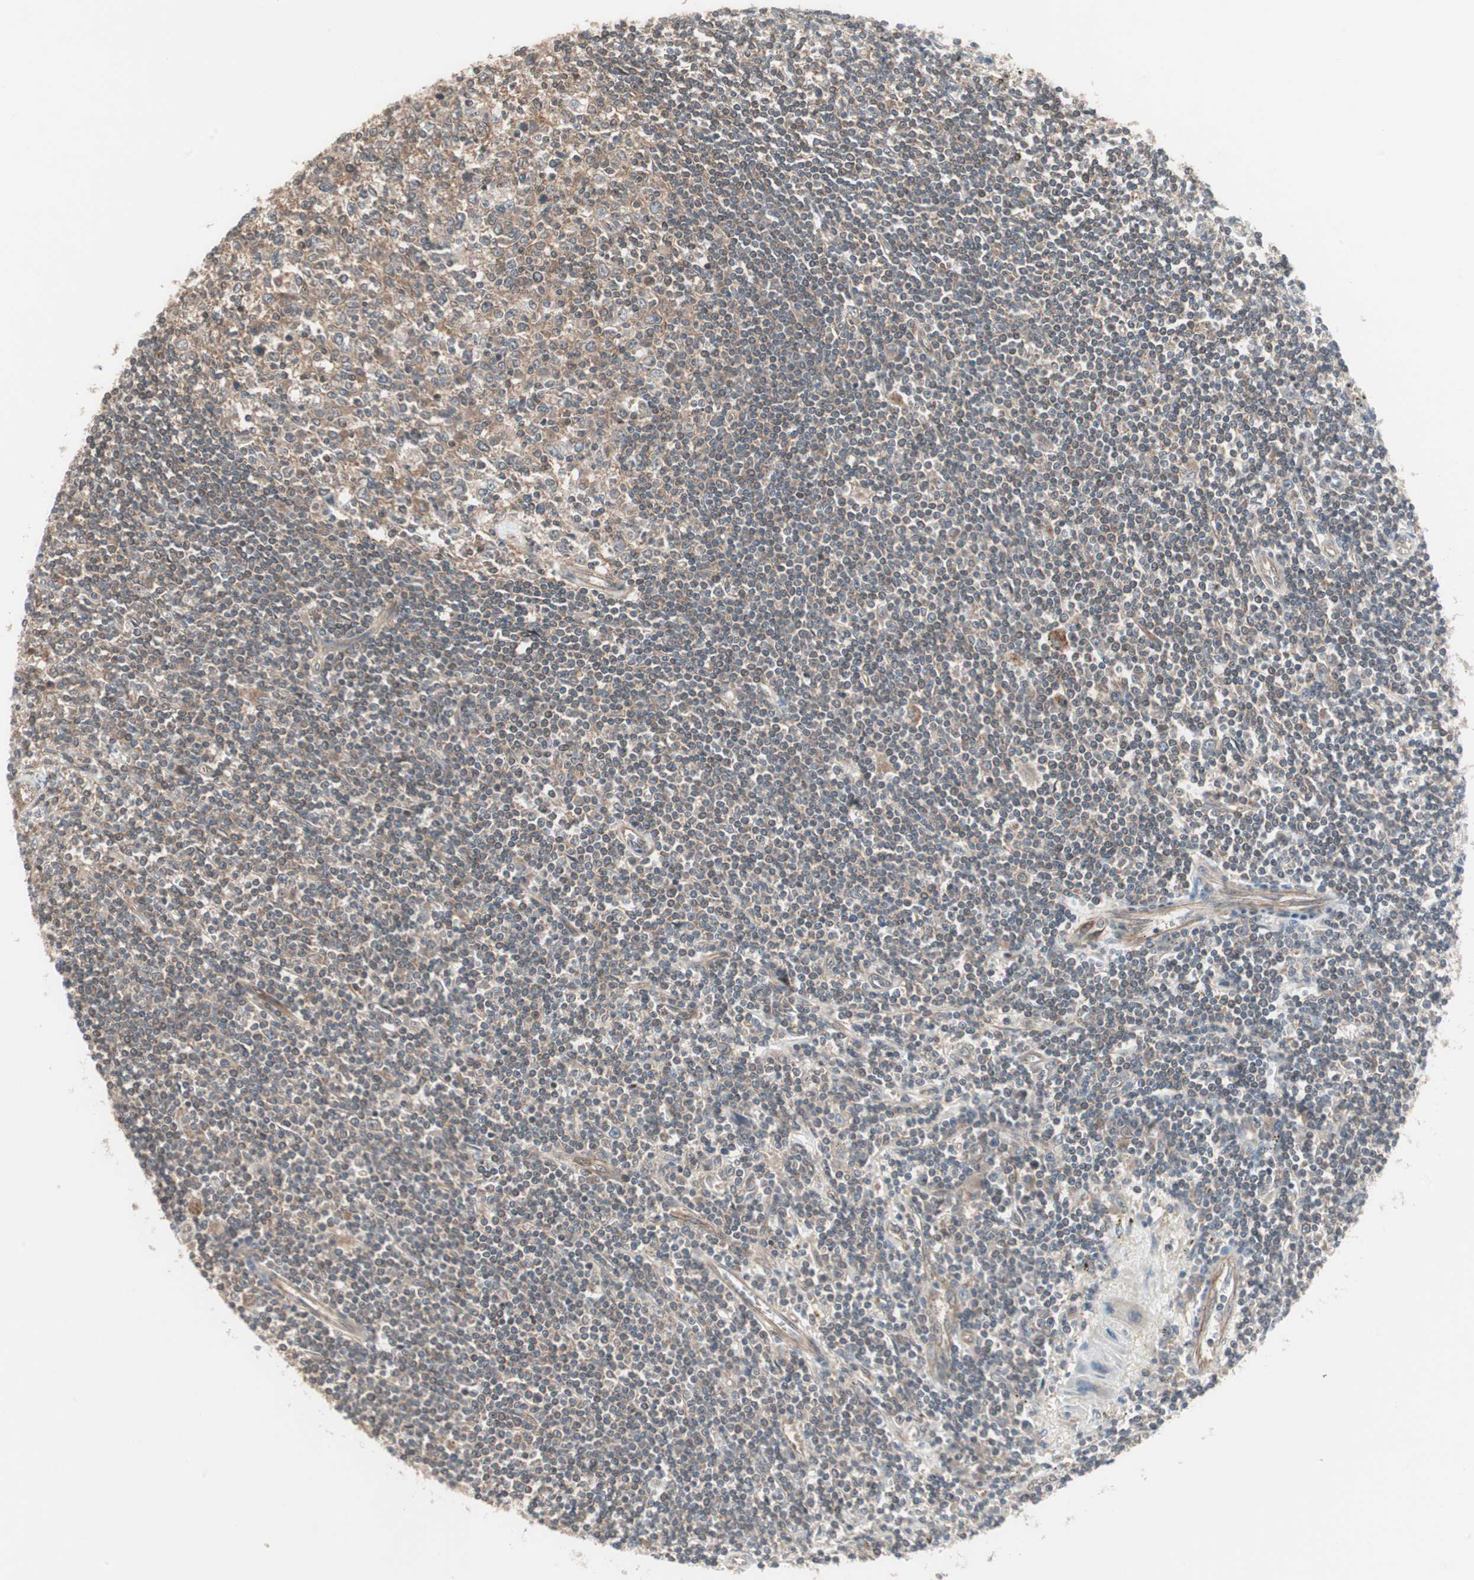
{"staining": {"intensity": "moderate", "quantity": ">75%", "location": "cytoplasmic/membranous"}, "tissue": "lymphoma", "cell_type": "Tumor cells", "image_type": "cancer", "snomed": [{"axis": "morphology", "description": "Malignant lymphoma, non-Hodgkin's type, Low grade"}, {"axis": "topography", "description": "Spleen"}], "caption": "Immunohistochemical staining of lymphoma reveals medium levels of moderate cytoplasmic/membranous positivity in approximately >75% of tumor cells. The protein is shown in brown color, while the nuclei are stained blue.", "gene": "PFDN1", "patient": {"sex": "male", "age": 76}}